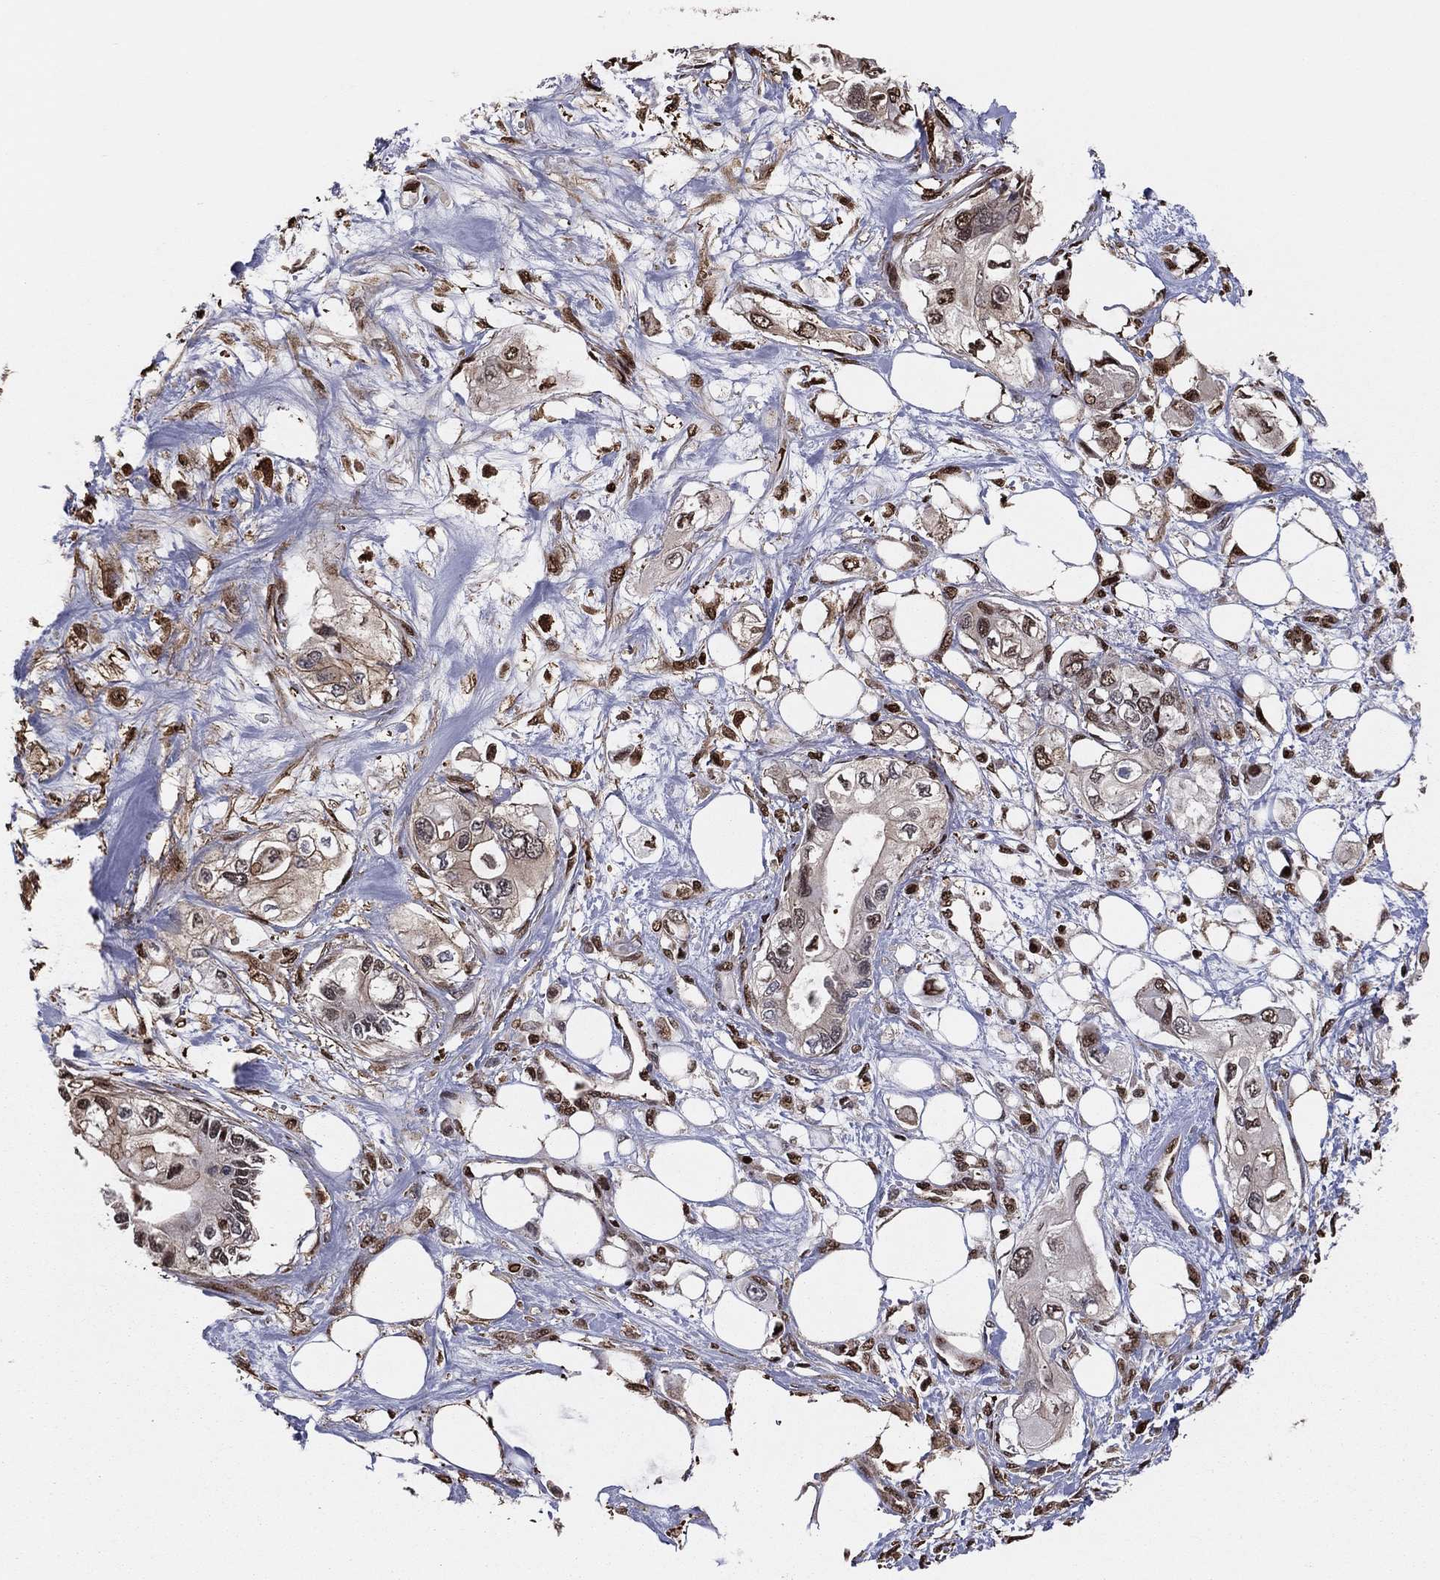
{"staining": {"intensity": "moderate", "quantity": "<25%", "location": "nuclear"}, "tissue": "pancreatic cancer", "cell_type": "Tumor cells", "image_type": "cancer", "snomed": [{"axis": "morphology", "description": "Adenocarcinoma, NOS"}, {"axis": "topography", "description": "Pancreas"}], "caption": "DAB (3,3'-diaminobenzidine) immunohistochemical staining of pancreatic cancer (adenocarcinoma) shows moderate nuclear protein expression in approximately <25% of tumor cells.", "gene": "GAPDH", "patient": {"sex": "female", "age": 63}}